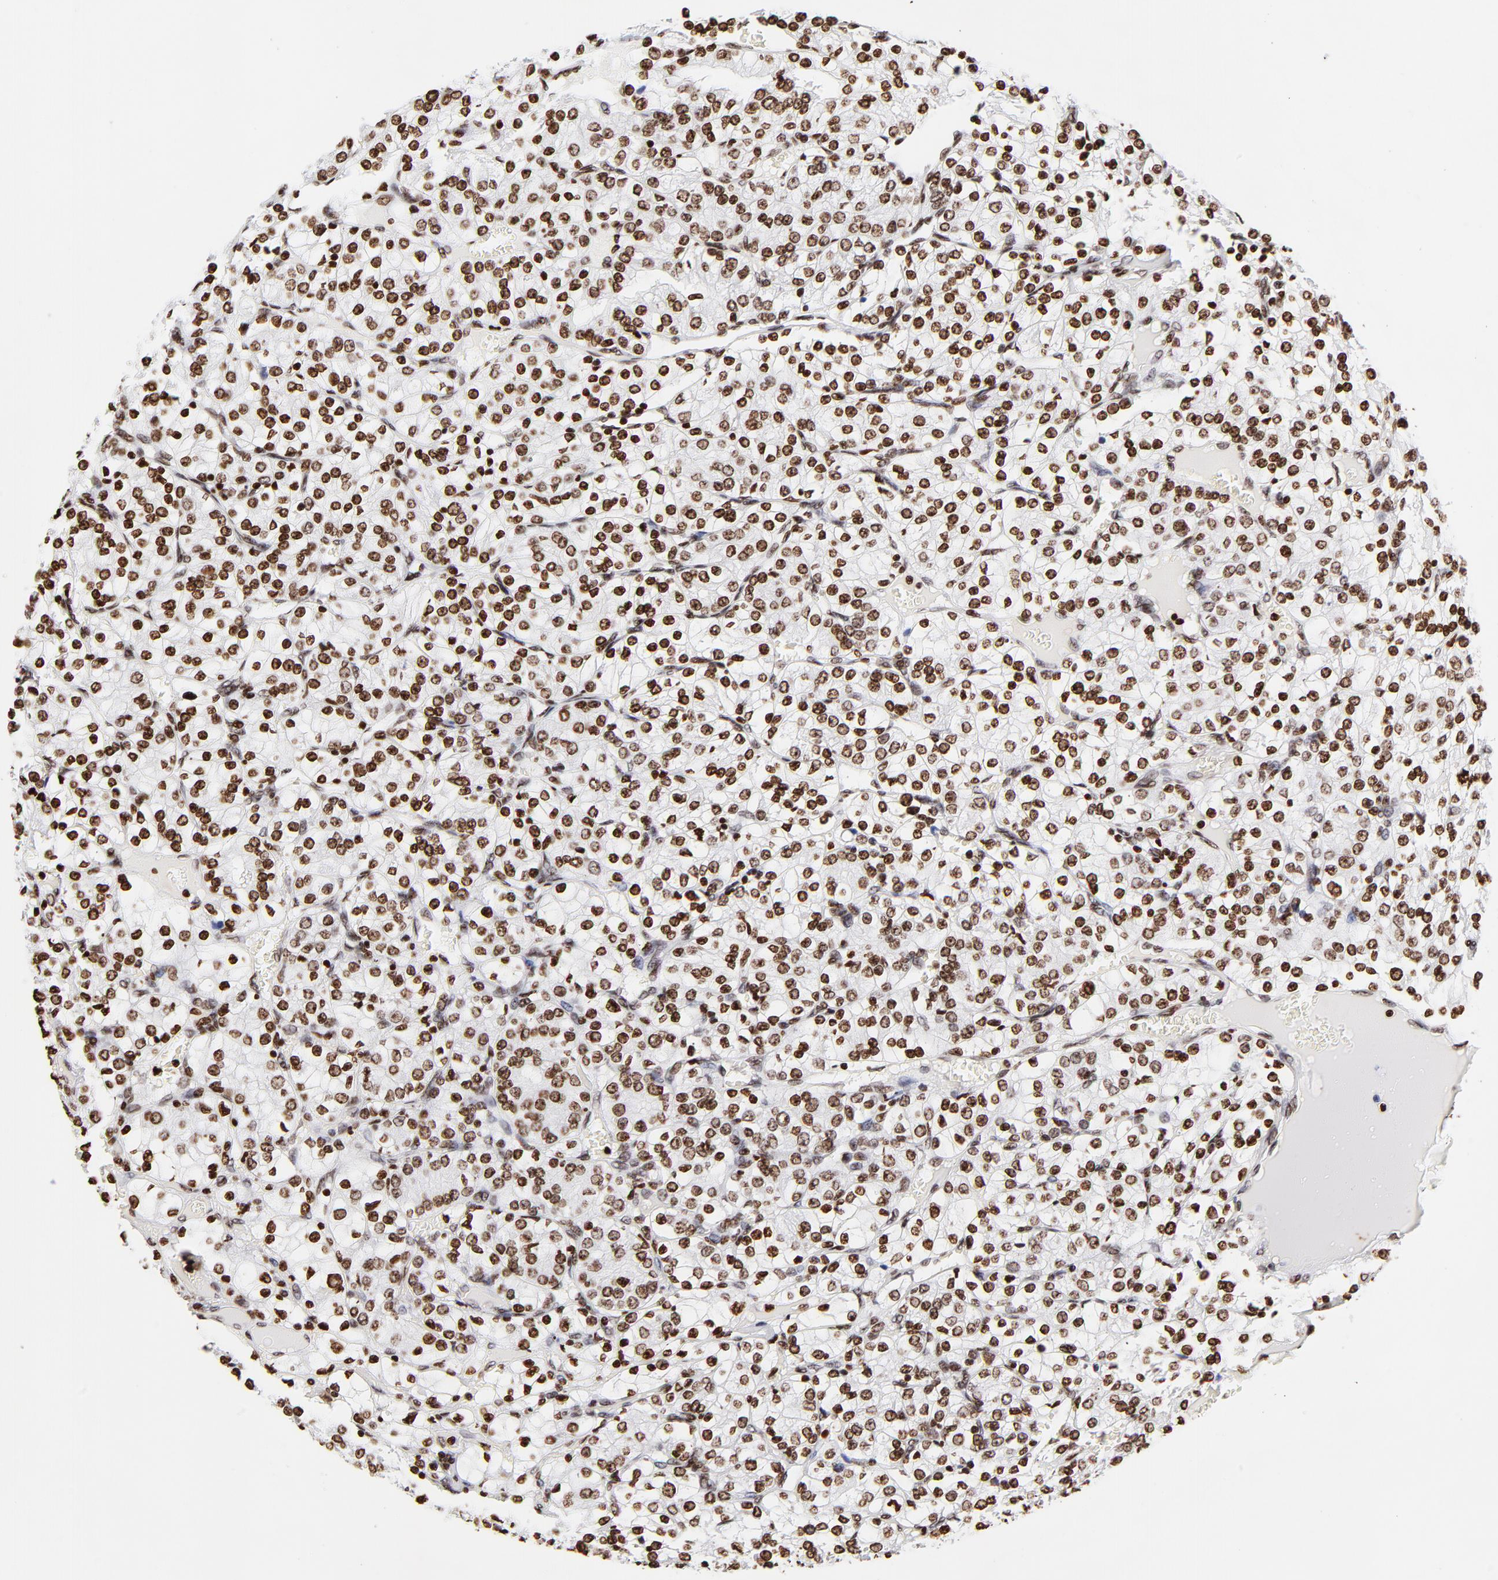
{"staining": {"intensity": "strong", "quantity": ">75%", "location": "nuclear"}, "tissue": "renal cancer", "cell_type": "Tumor cells", "image_type": "cancer", "snomed": [{"axis": "morphology", "description": "Adenocarcinoma, NOS"}, {"axis": "topography", "description": "Kidney"}], "caption": "This image exhibits immunohistochemistry (IHC) staining of renal cancer, with high strong nuclear positivity in about >75% of tumor cells.", "gene": "FBH1", "patient": {"sex": "female", "age": 62}}